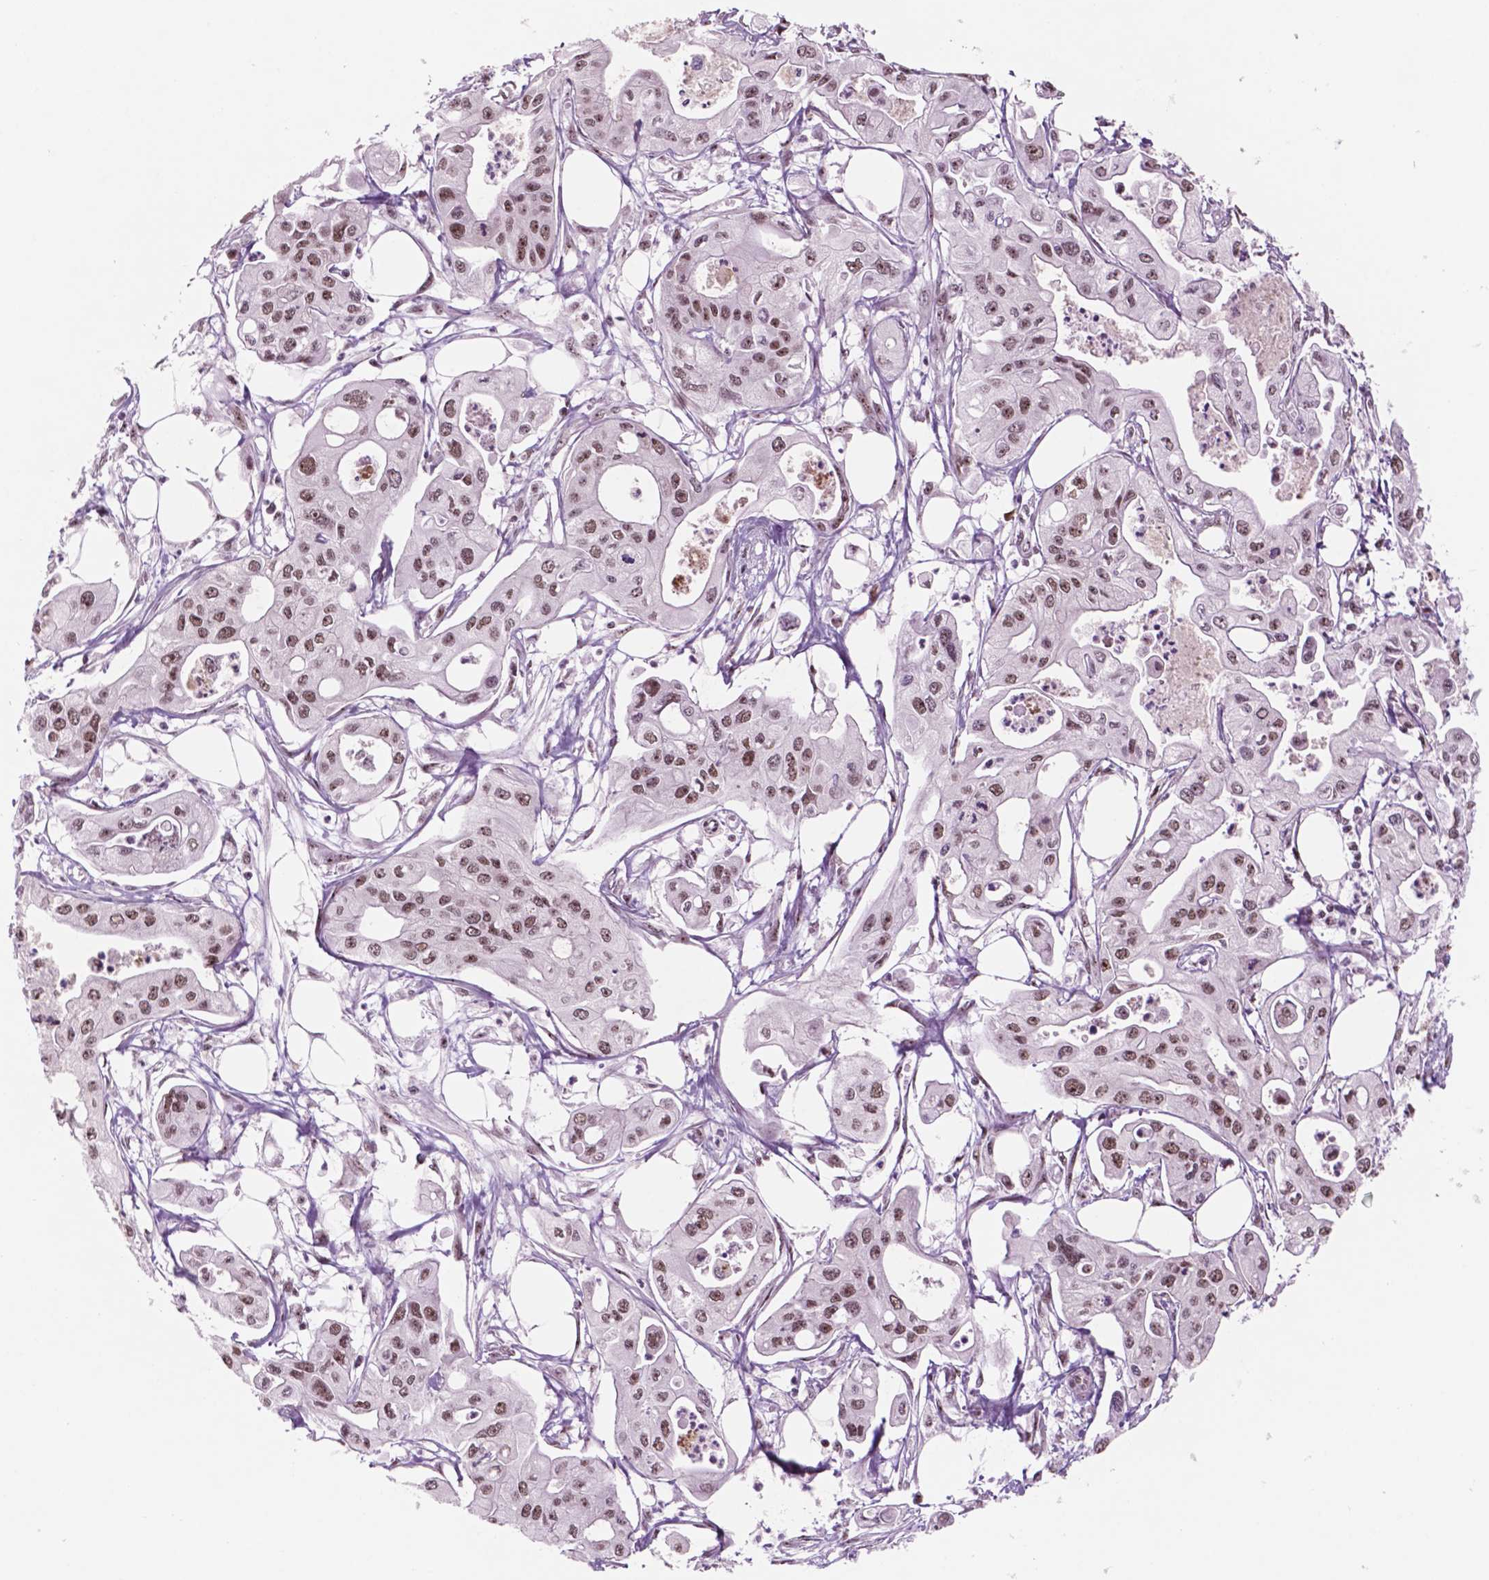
{"staining": {"intensity": "moderate", "quantity": ">75%", "location": "nuclear"}, "tissue": "pancreatic cancer", "cell_type": "Tumor cells", "image_type": "cancer", "snomed": [{"axis": "morphology", "description": "Adenocarcinoma, NOS"}, {"axis": "topography", "description": "Pancreas"}], "caption": "About >75% of tumor cells in human pancreatic cancer (adenocarcinoma) exhibit moderate nuclear protein staining as visualized by brown immunohistochemical staining.", "gene": "POLR2E", "patient": {"sex": "male", "age": 70}}